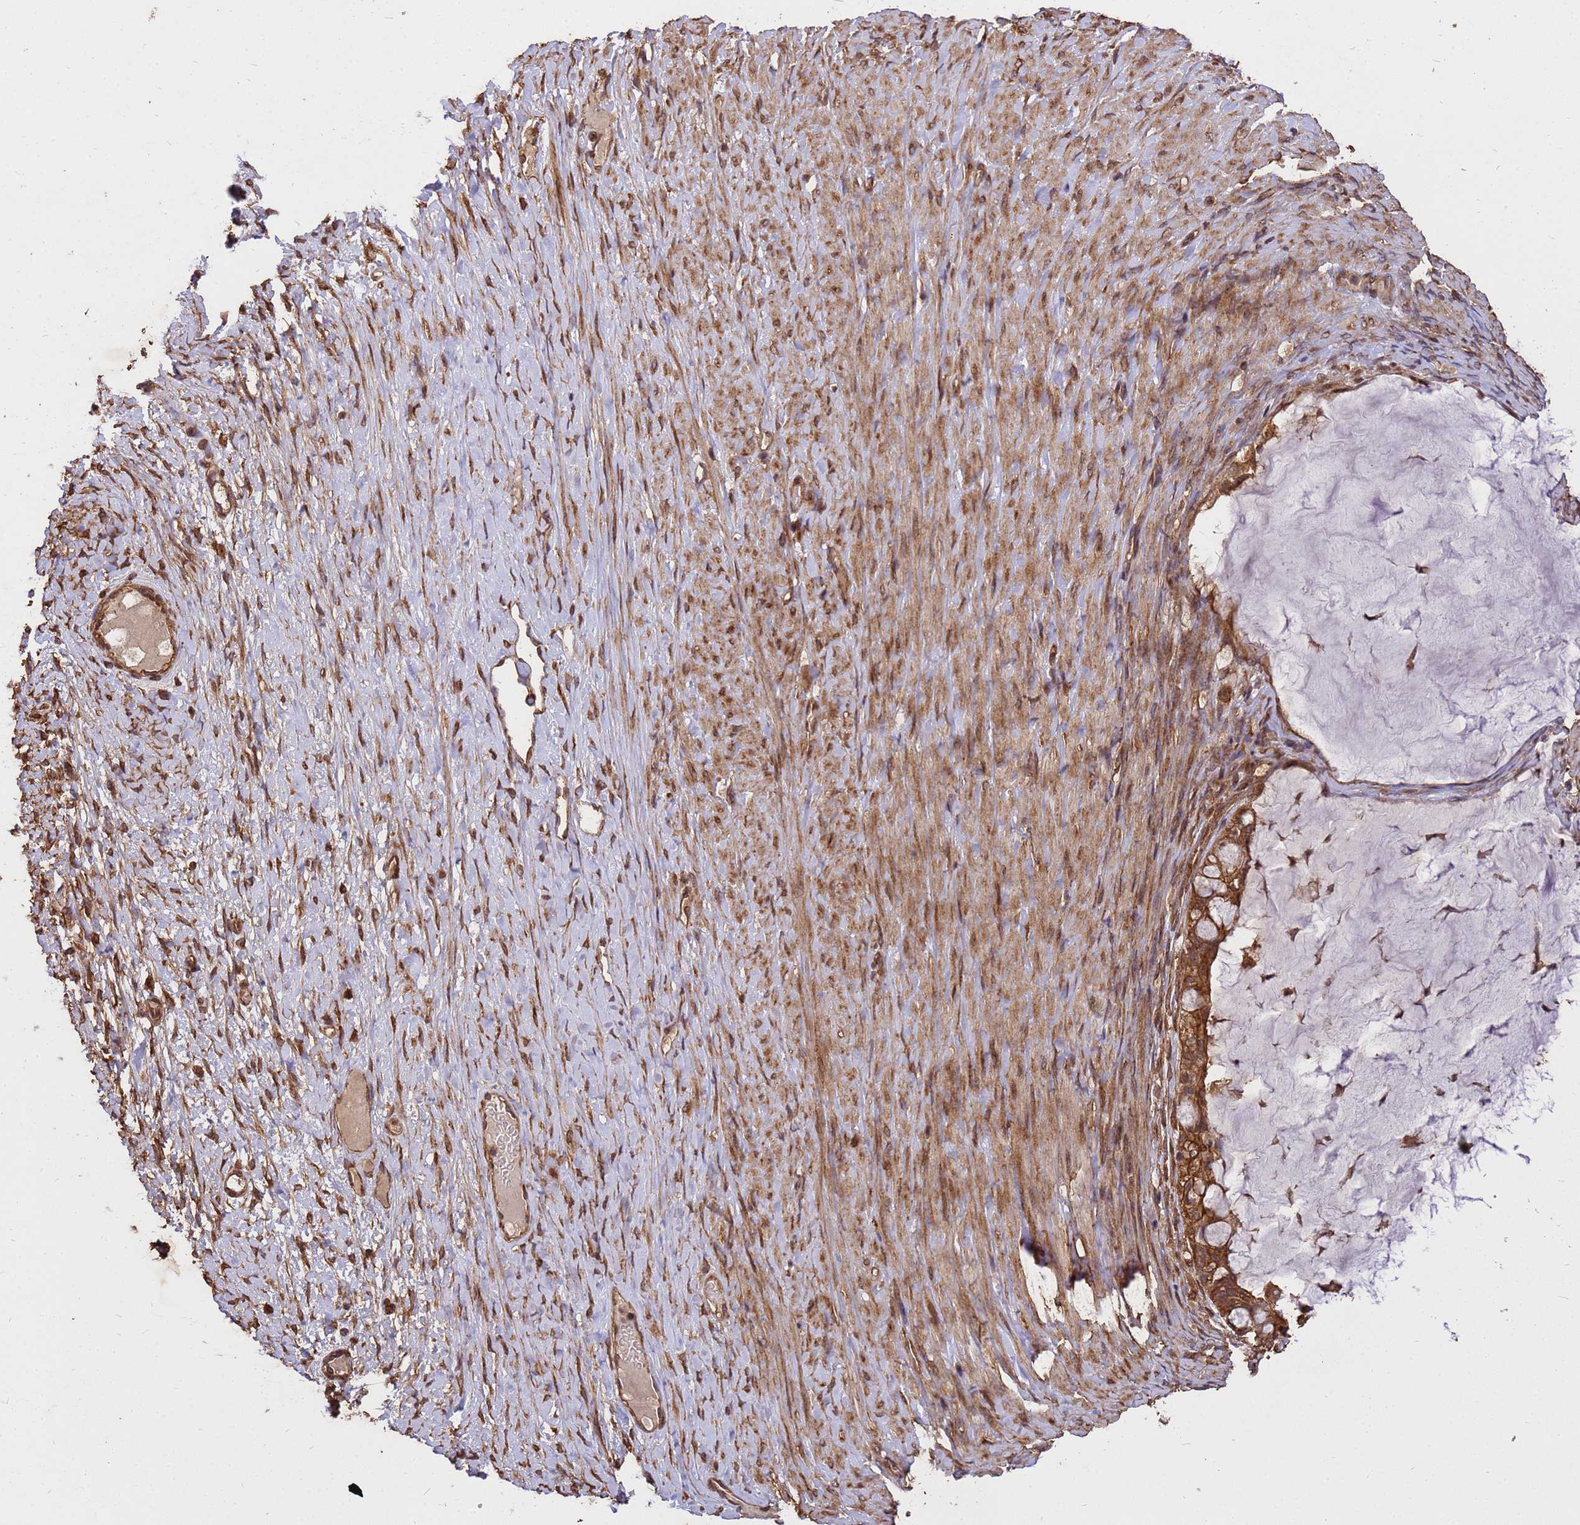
{"staining": {"intensity": "strong", "quantity": ">75%", "location": "cytoplasmic/membranous"}, "tissue": "ovarian cancer", "cell_type": "Tumor cells", "image_type": "cancer", "snomed": [{"axis": "morphology", "description": "Cystadenocarcinoma, mucinous, NOS"}, {"axis": "topography", "description": "Ovary"}], "caption": "High-power microscopy captured an immunohistochemistry (IHC) histopathology image of mucinous cystadenocarcinoma (ovarian), revealing strong cytoplasmic/membranous positivity in about >75% of tumor cells.", "gene": "ZNF618", "patient": {"sex": "female", "age": 61}}